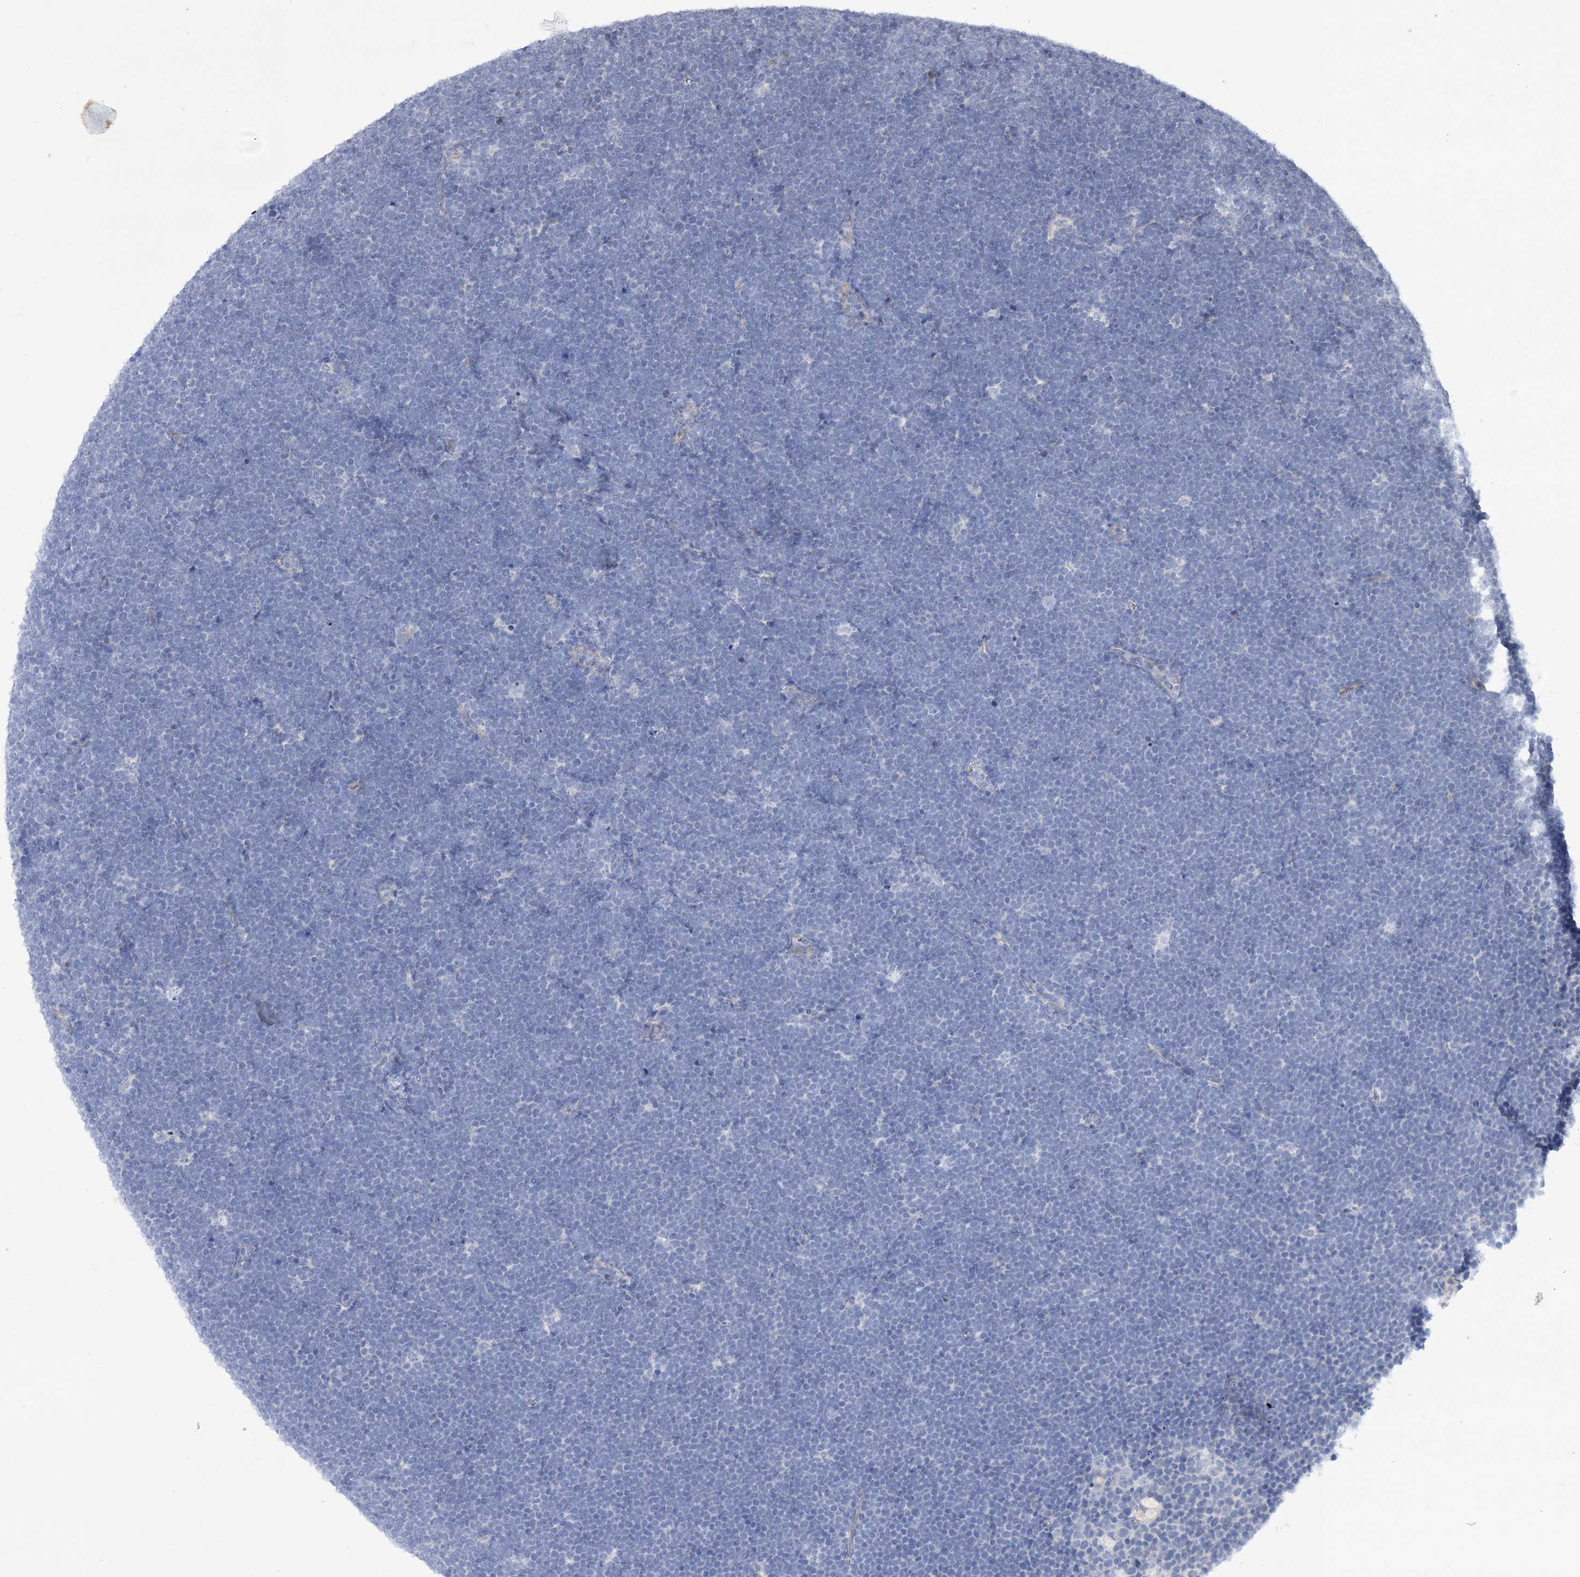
{"staining": {"intensity": "negative", "quantity": "none", "location": "none"}, "tissue": "lymphoma", "cell_type": "Tumor cells", "image_type": "cancer", "snomed": [{"axis": "morphology", "description": "Malignant lymphoma, non-Hodgkin's type, High grade"}, {"axis": "topography", "description": "Lymph node"}], "caption": "An image of human lymphoma is negative for staining in tumor cells.", "gene": "TRIM71", "patient": {"sex": "male", "age": 13}}